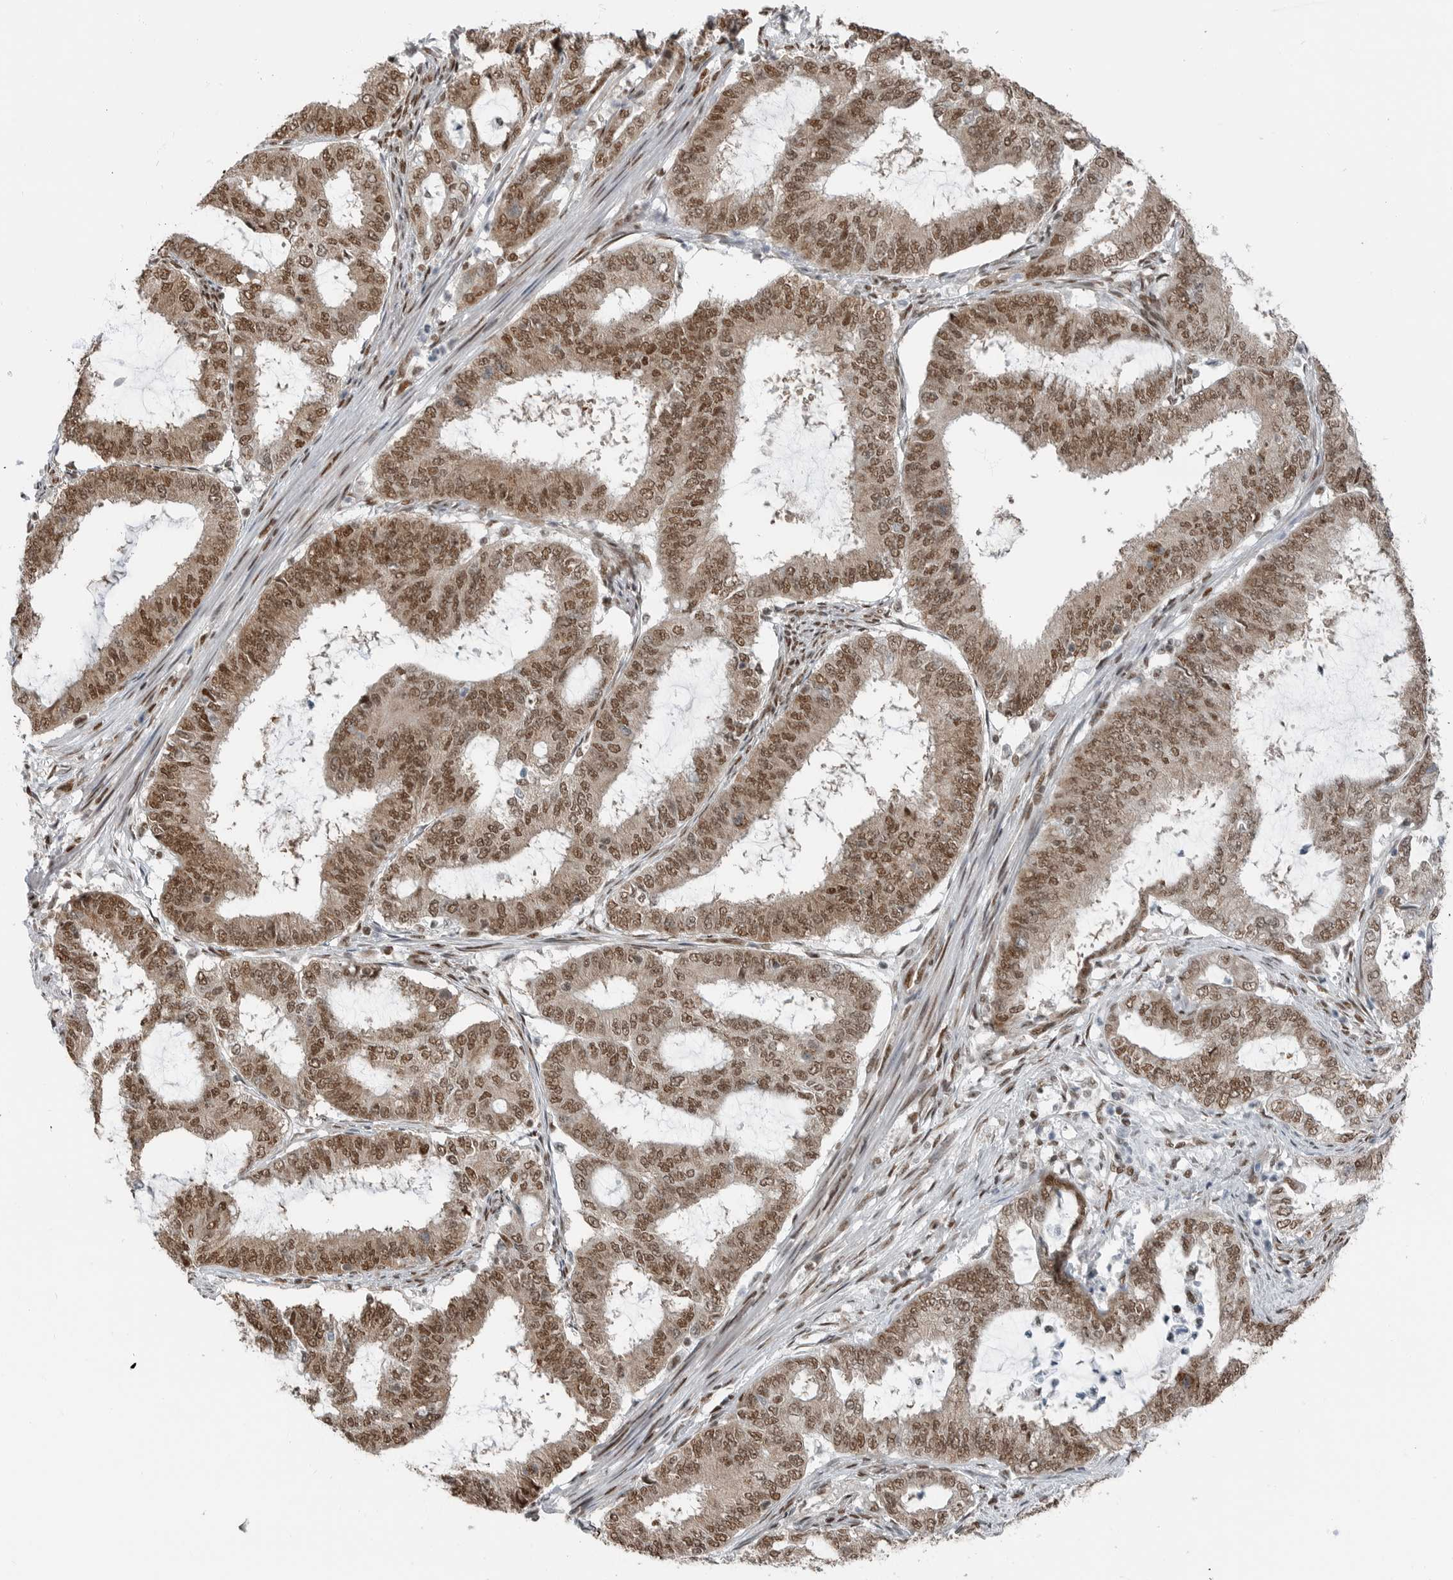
{"staining": {"intensity": "moderate", "quantity": ">75%", "location": "cytoplasmic/membranous,nuclear"}, "tissue": "endometrial cancer", "cell_type": "Tumor cells", "image_type": "cancer", "snomed": [{"axis": "morphology", "description": "Adenocarcinoma, NOS"}, {"axis": "topography", "description": "Endometrium"}], "caption": "Tumor cells display moderate cytoplasmic/membranous and nuclear staining in approximately >75% of cells in endometrial adenocarcinoma.", "gene": "BLZF1", "patient": {"sex": "female", "age": 51}}